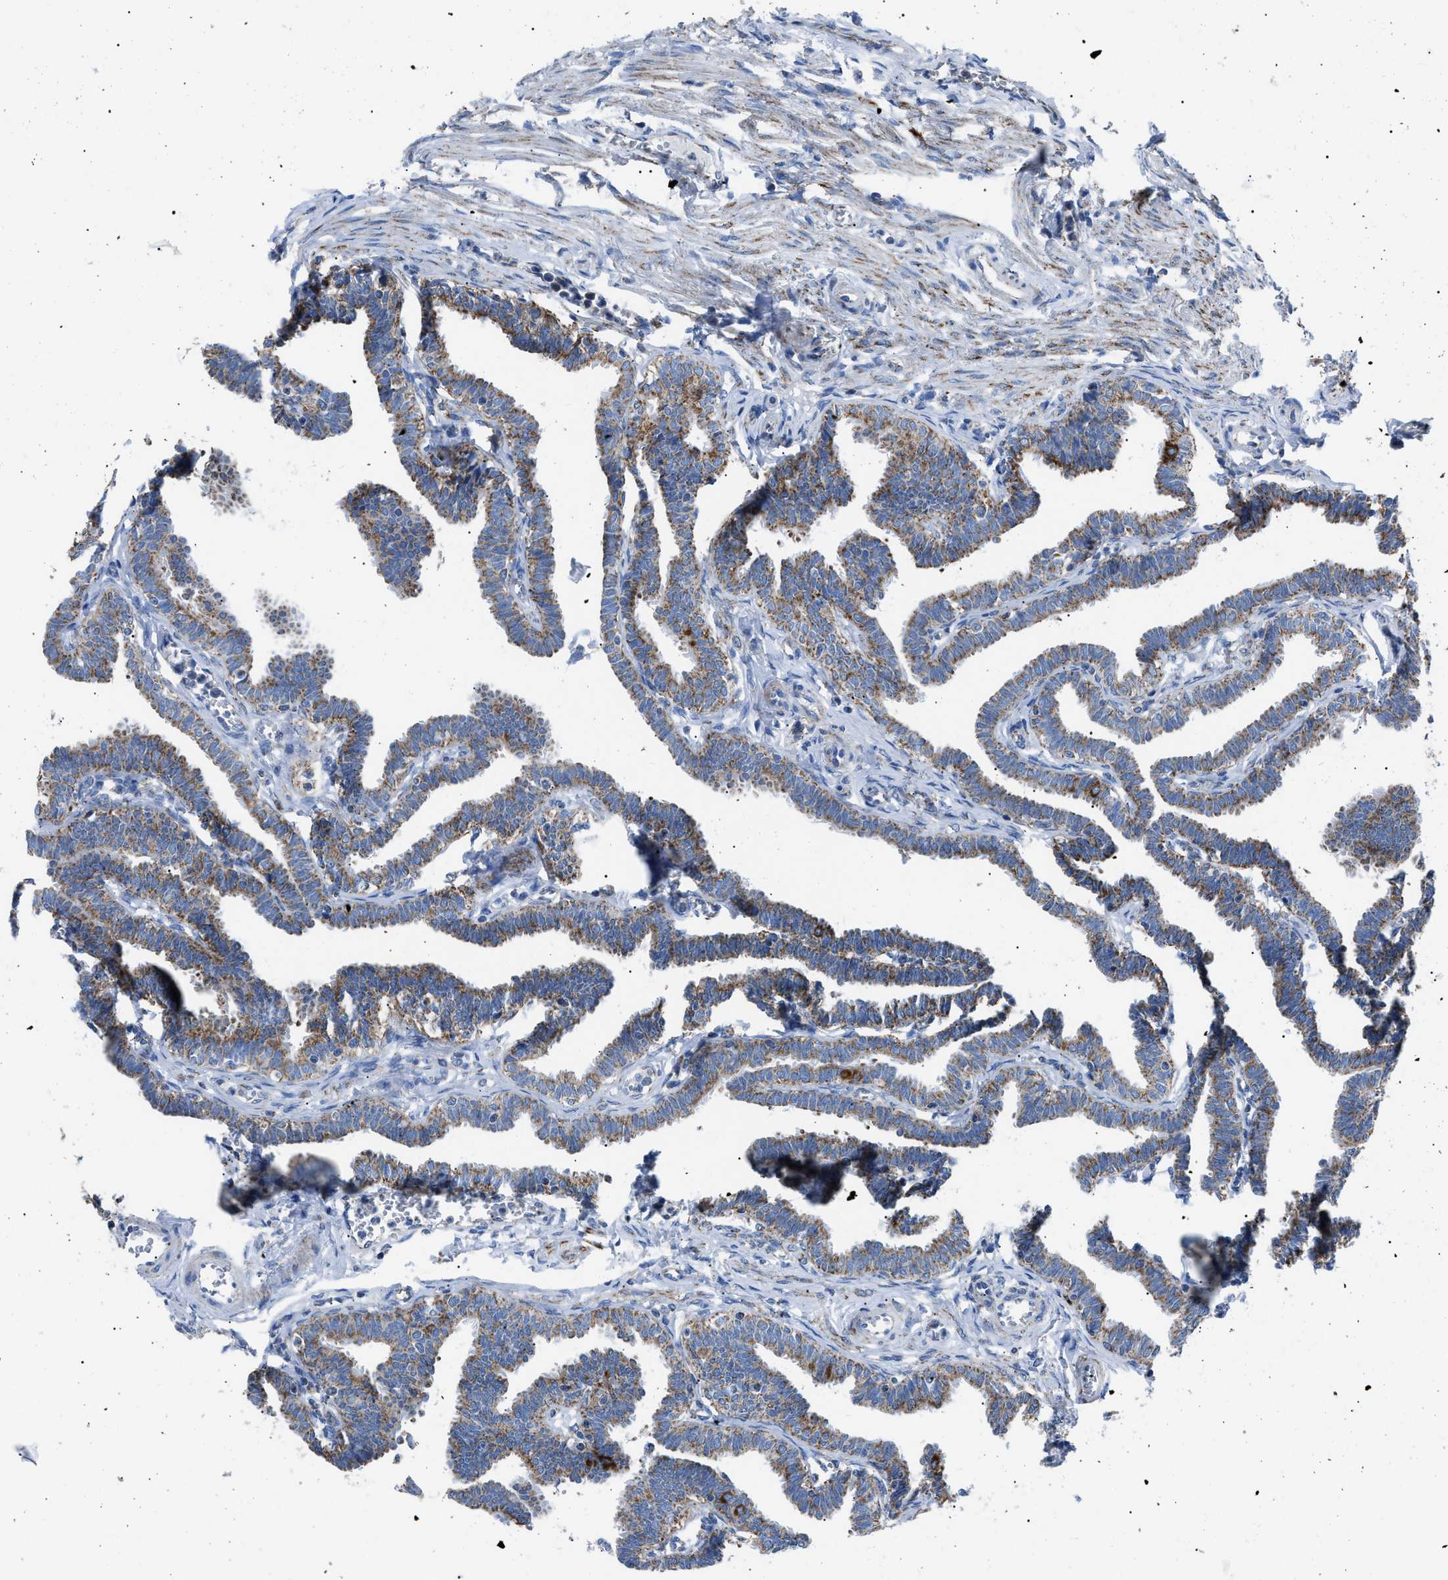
{"staining": {"intensity": "moderate", "quantity": ">75%", "location": "cytoplasmic/membranous"}, "tissue": "fallopian tube", "cell_type": "Glandular cells", "image_type": "normal", "snomed": [{"axis": "morphology", "description": "Normal tissue, NOS"}, {"axis": "topography", "description": "Fallopian tube"}, {"axis": "topography", "description": "Ovary"}], "caption": "A high-resolution histopathology image shows IHC staining of unremarkable fallopian tube, which exhibits moderate cytoplasmic/membranous staining in approximately >75% of glandular cells. Immunohistochemistry stains the protein in brown and the nuclei are stained blue.", "gene": "PHB2", "patient": {"sex": "female", "age": 23}}